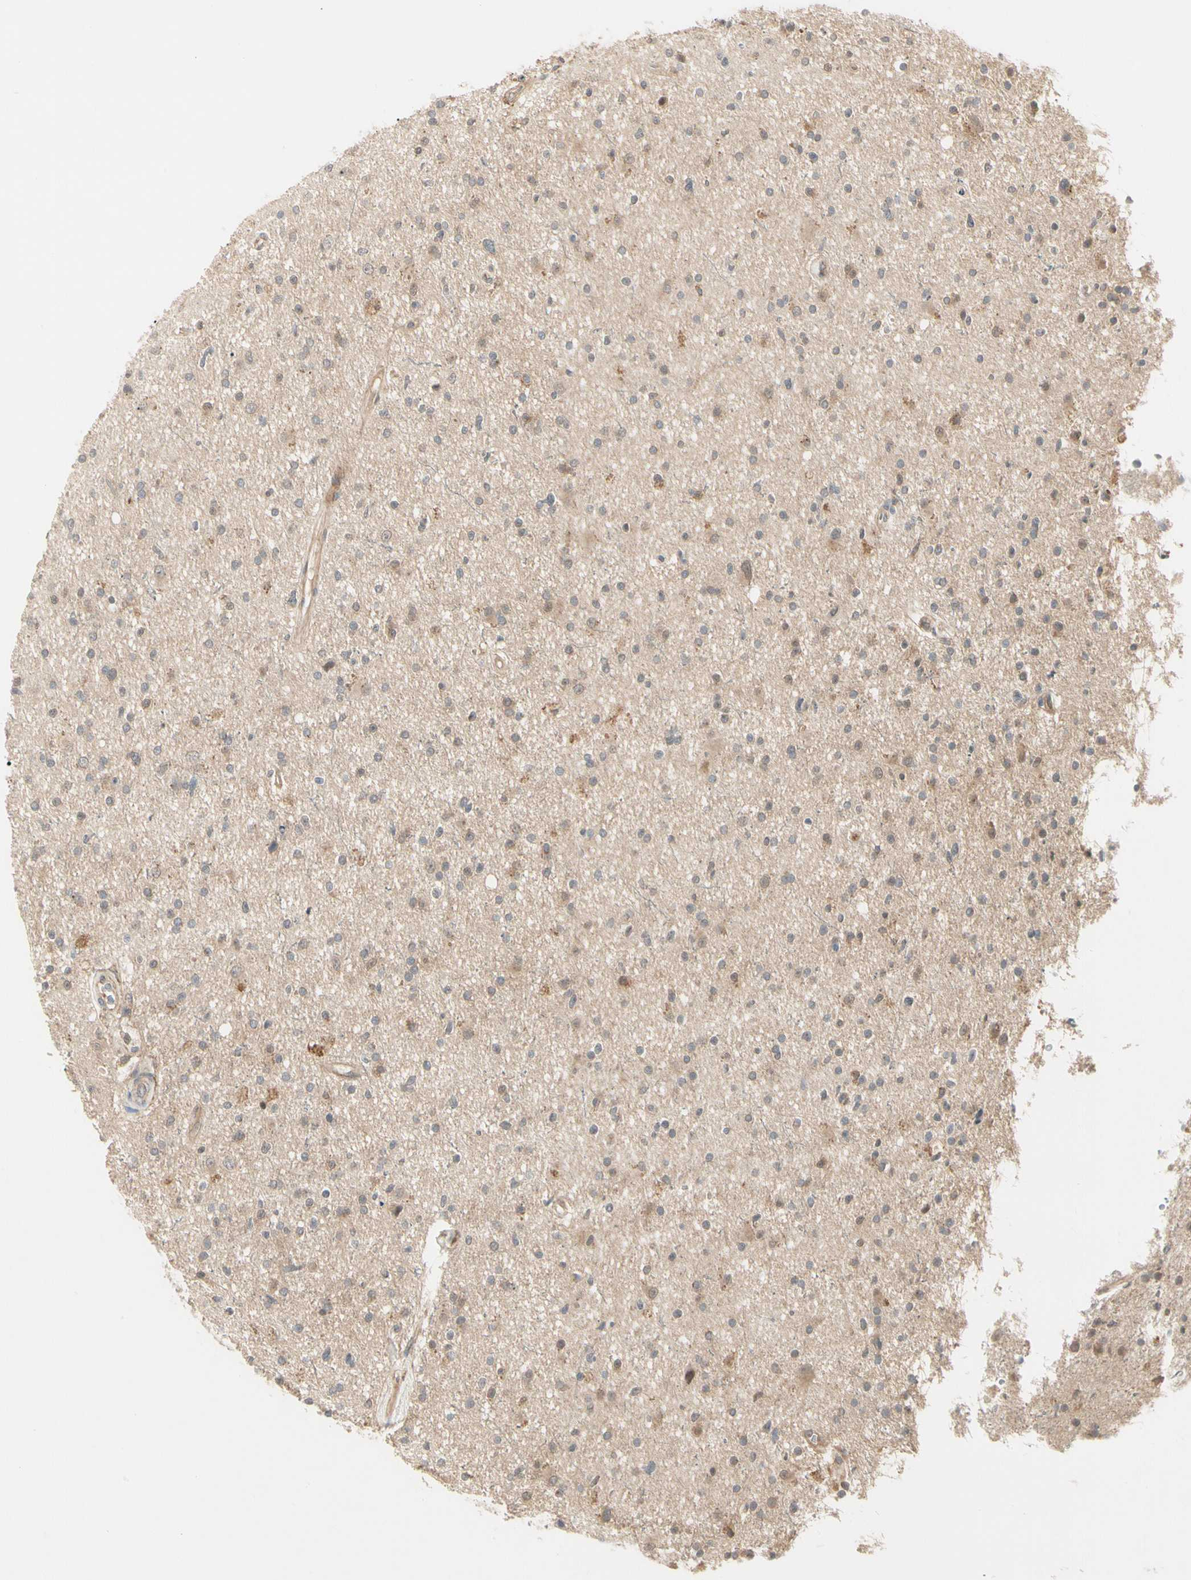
{"staining": {"intensity": "weak", "quantity": ">75%", "location": "cytoplasmic/membranous"}, "tissue": "glioma", "cell_type": "Tumor cells", "image_type": "cancer", "snomed": [{"axis": "morphology", "description": "Glioma, malignant, High grade"}, {"axis": "topography", "description": "Brain"}], "caption": "This micrograph demonstrates malignant high-grade glioma stained with immunohistochemistry to label a protein in brown. The cytoplasmic/membranous of tumor cells show weak positivity for the protein. Nuclei are counter-stained blue.", "gene": "F2R", "patient": {"sex": "male", "age": 33}}